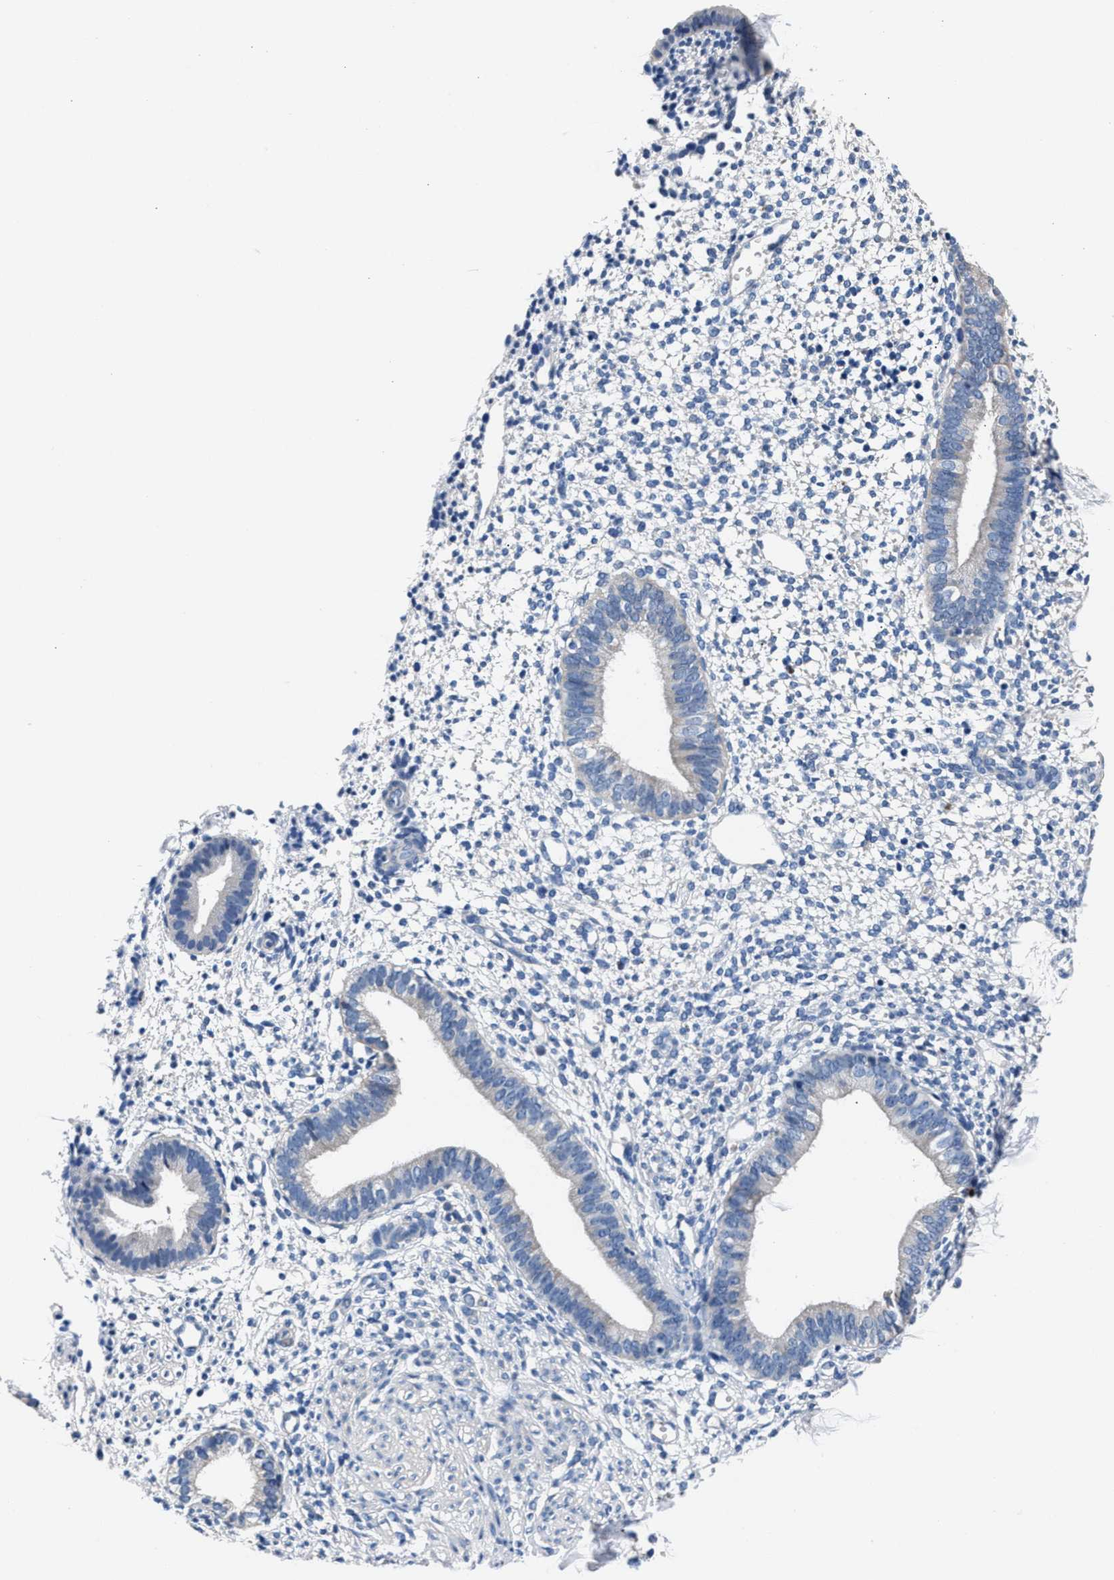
{"staining": {"intensity": "negative", "quantity": "none", "location": "none"}, "tissue": "endometrium", "cell_type": "Cells in endometrial stroma", "image_type": "normal", "snomed": [{"axis": "morphology", "description": "Normal tissue, NOS"}, {"axis": "topography", "description": "Endometrium"}], "caption": "An immunohistochemistry (IHC) image of unremarkable endometrium is shown. There is no staining in cells in endometrial stroma of endometrium.", "gene": "GSTM1", "patient": {"sex": "female", "age": 46}}